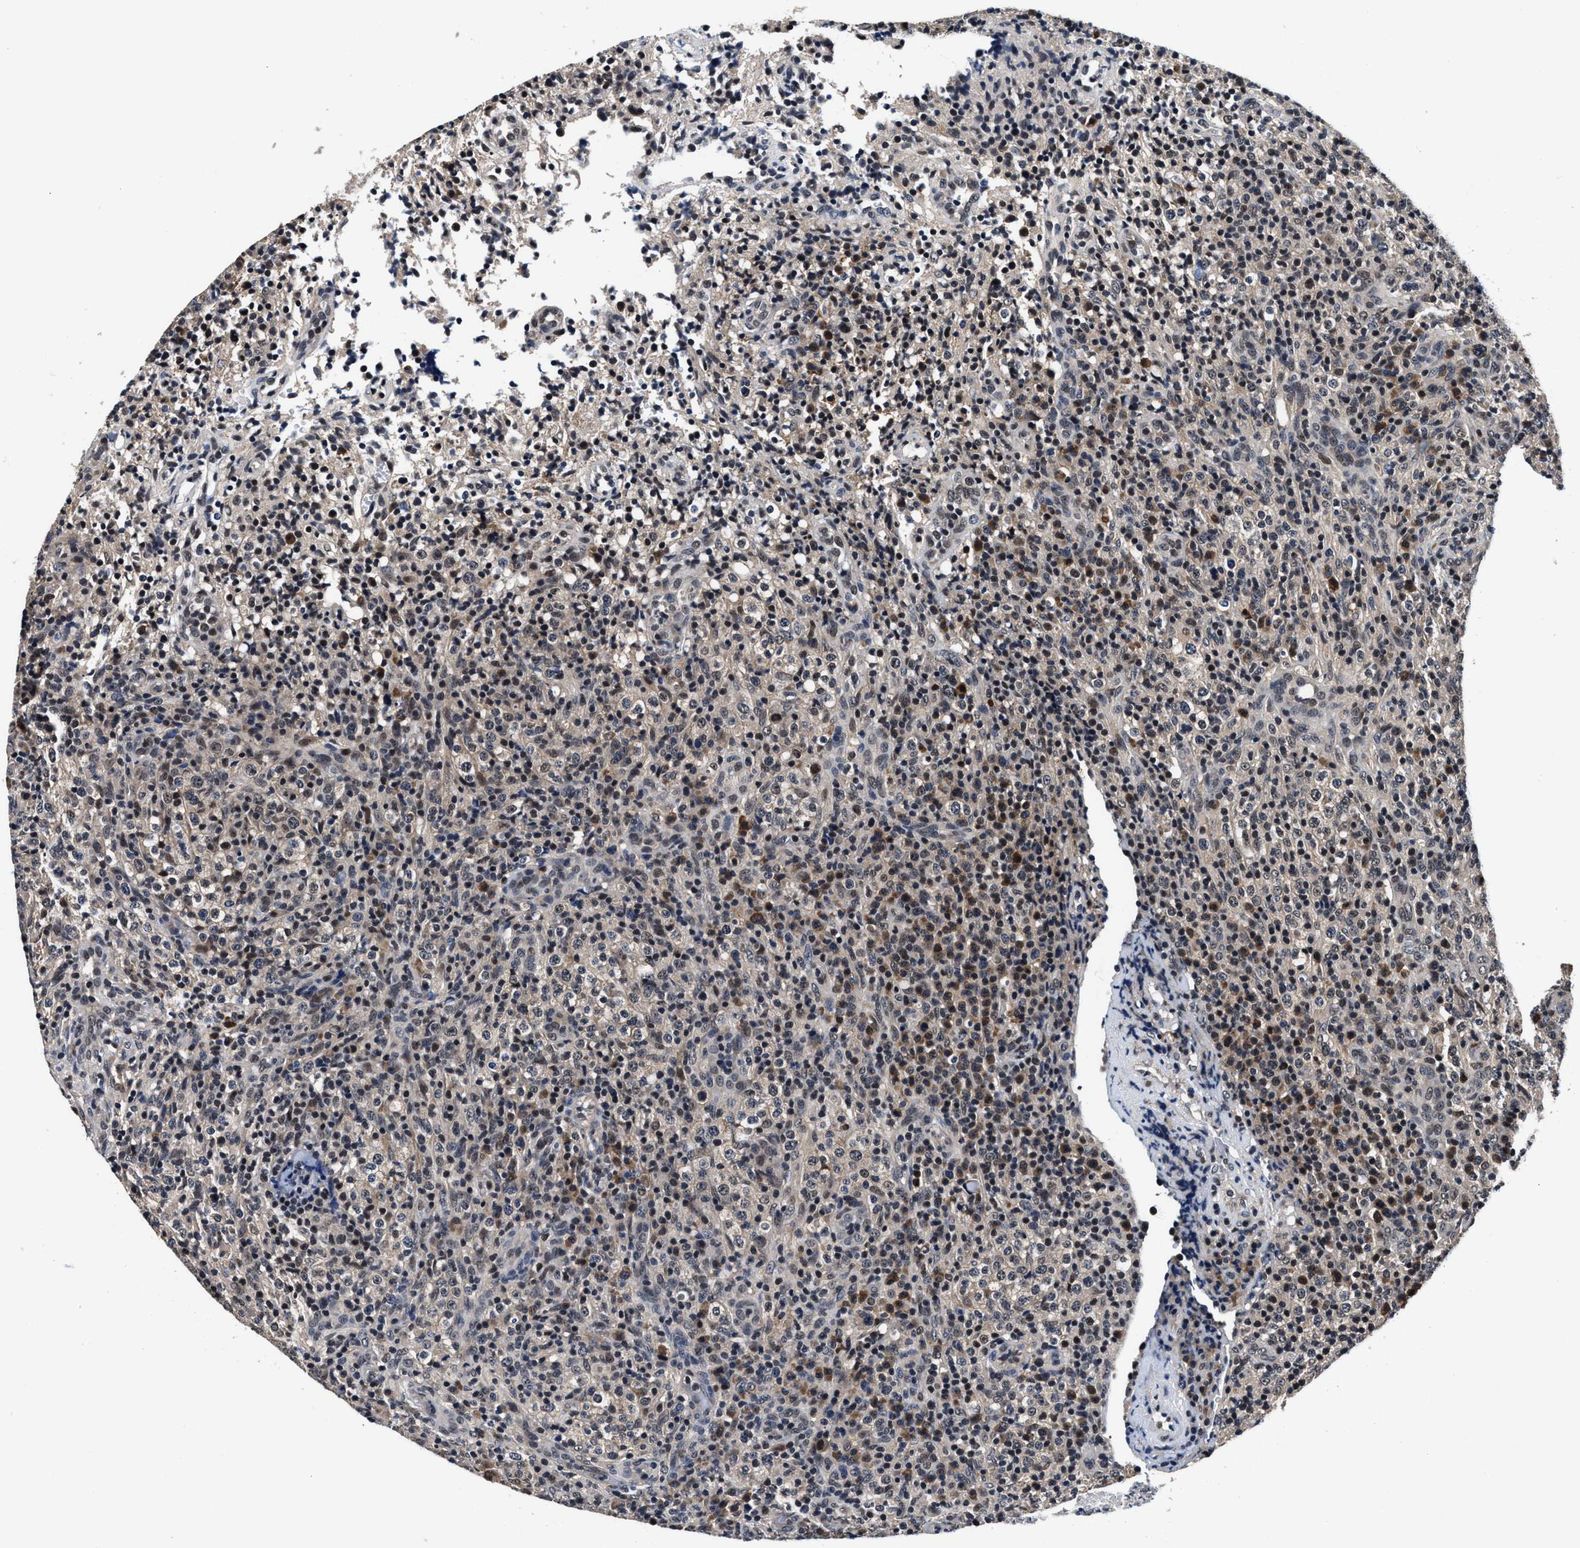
{"staining": {"intensity": "weak", "quantity": "<25%", "location": "cytoplasmic/membranous,nuclear"}, "tissue": "lymphoma", "cell_type": "Tumor cells", "image_type": "cancer", "snomed": [{"axis": "morphology", "description": "Malignant lymphoma, non-Hodgkin's type, High grade"}, {"axis": "topography", "description": "Lymph node"}], "caption": "Lymphoma stained for a protein using IHC exhibits no positivity tumor cells.", "gene": "USP16", "patient": {"sex": "female", "age": 76}}